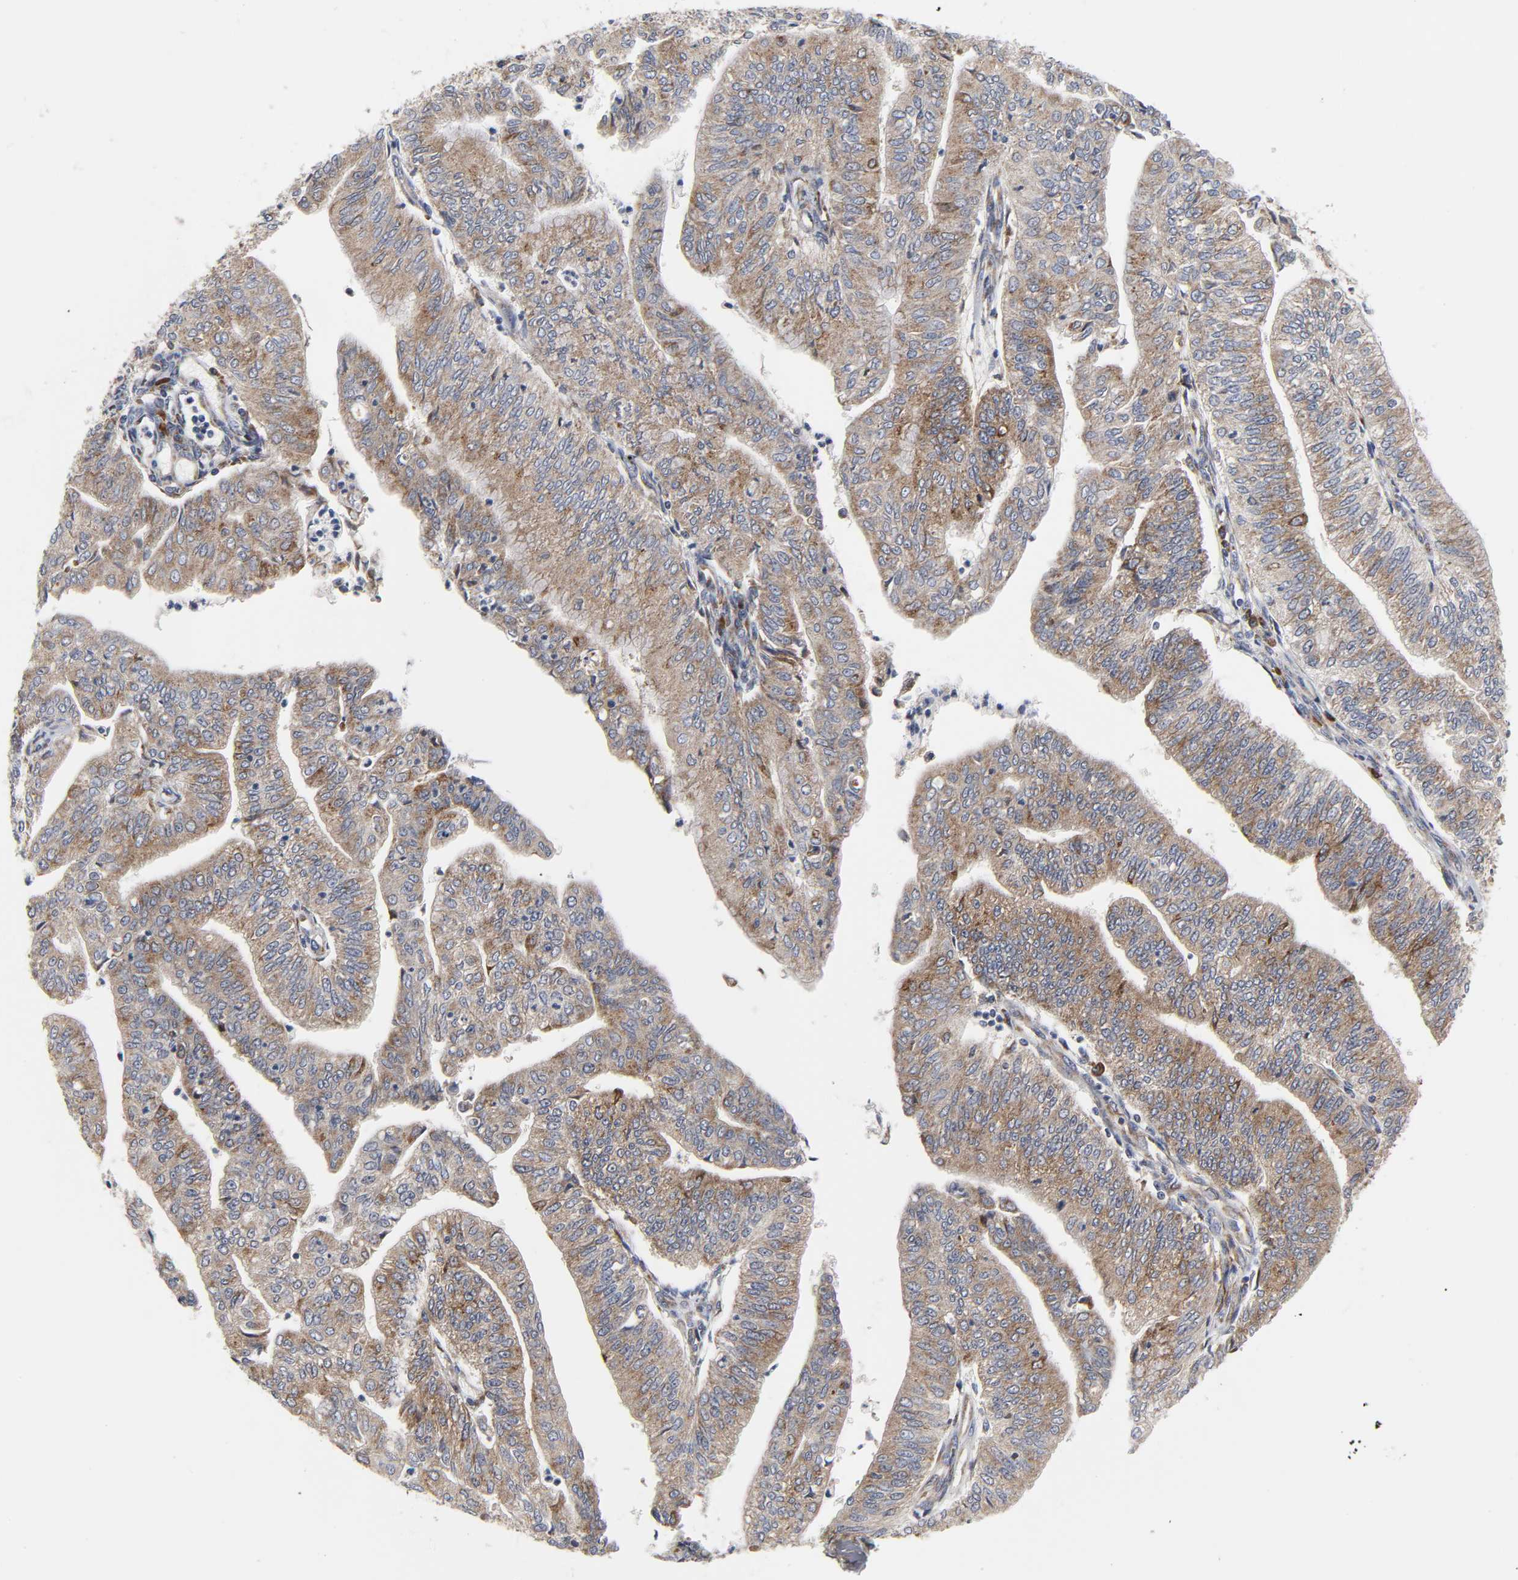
{"staining": {"intensity": "moderate", "quantity": ">75%", "location": "cytoplasmic/membranous"}, "tissue": "endometrial cancer", "cell_type": "Tumor cells", "image_type": "cancer", "snomed": [{"axis": "morphology", "description": "Adenocarcinoma, NOS"}, {"axis": "topography", "description": "Endometrium"}], "caption": "An image showing moderate cytoplasmic/membranous positivity in approximately >75% of tumor cells in endometrial cancer (adenocarcinoma), as visualized by brown immunohistochemical staining.", "gene": "BAX", "patient": {"sex": "female", "age": 59}}